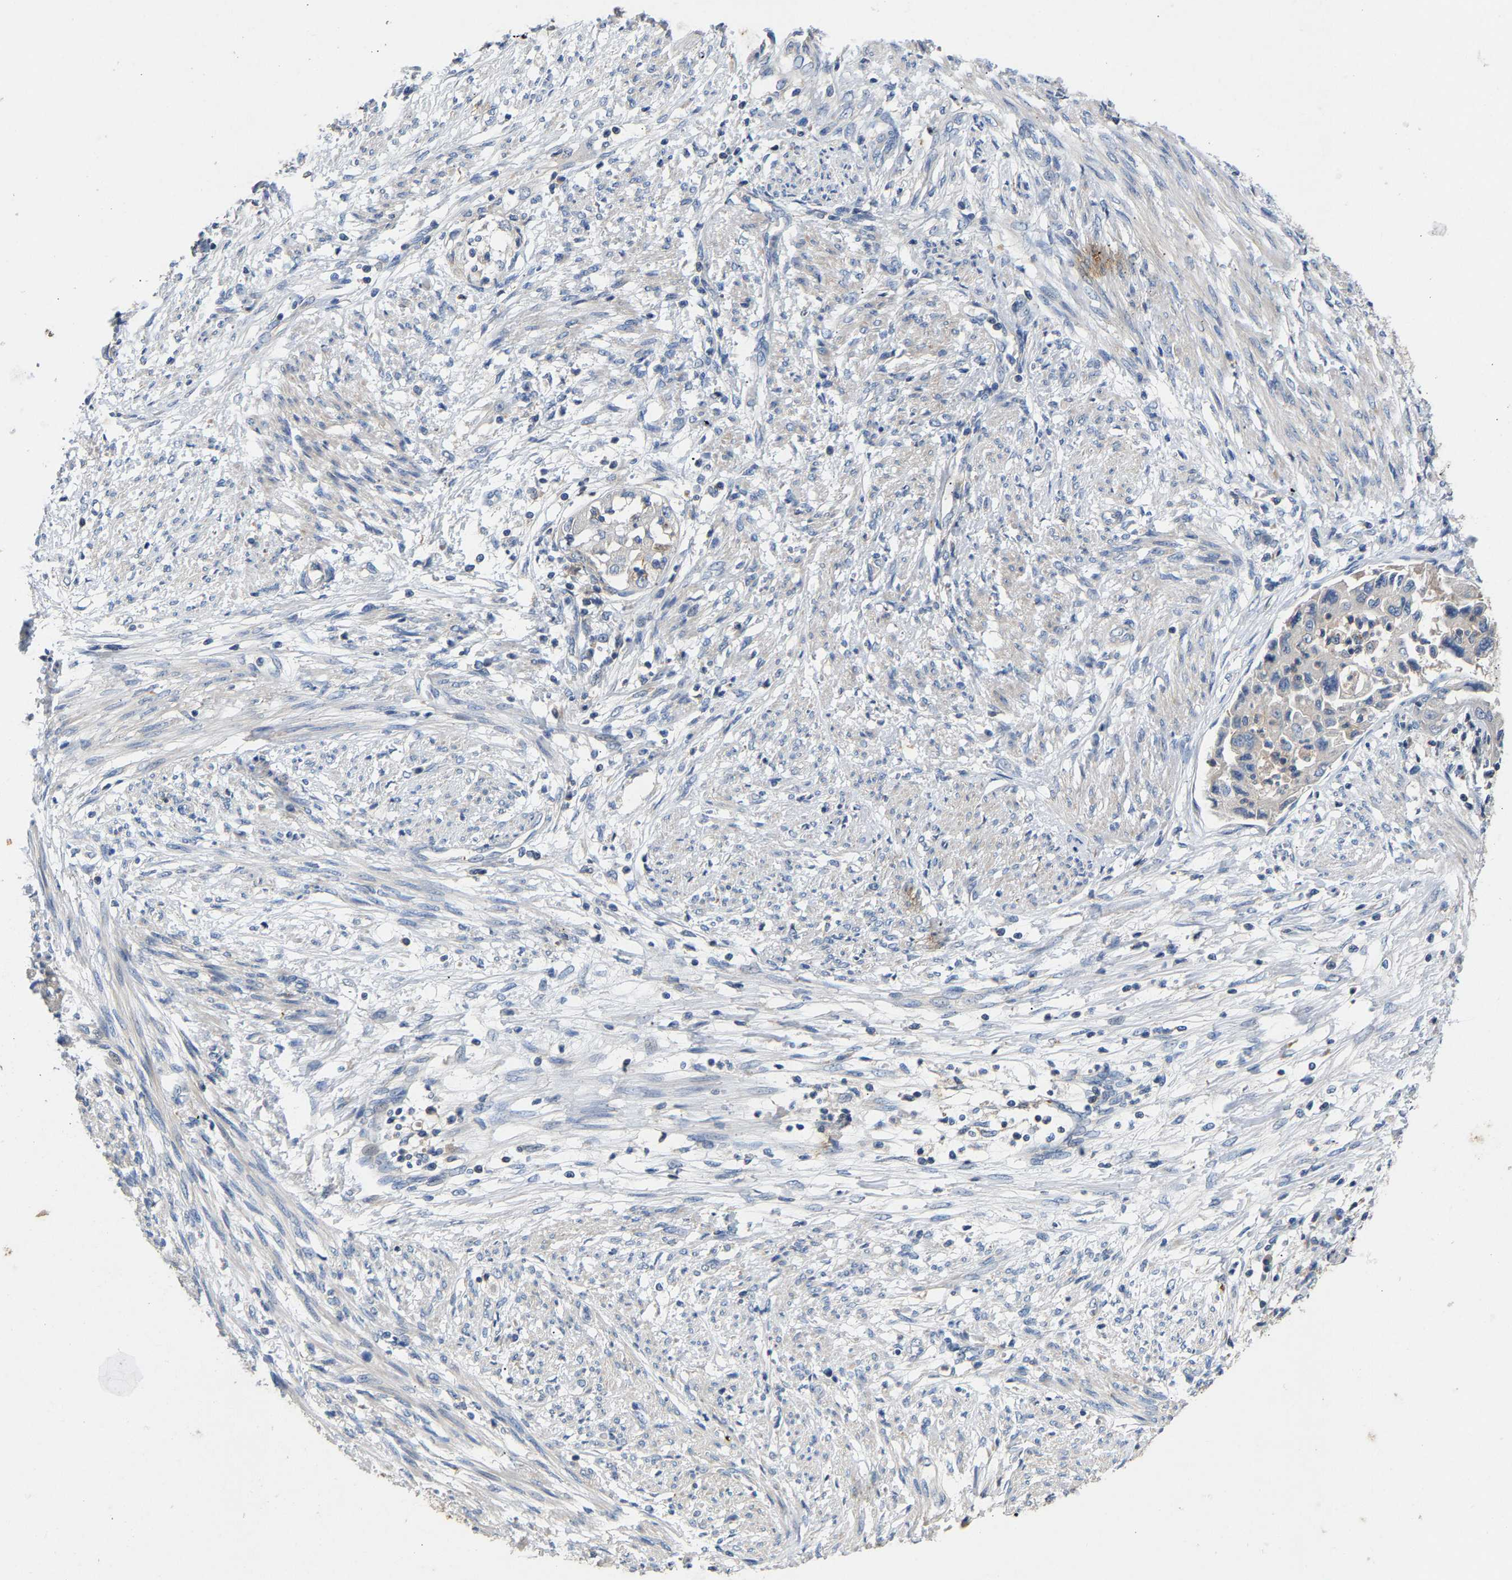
{"staining": {"intensity": "negative", "quantity": "none", "location": "none"}, "tissue": "endometrial cancer", "cell_type": "Tumor cells", "image_type": "cancer", "snomed": [{"axis": "morphology", "description": "Adenocarcinoma, NOS"}, {"axis": "topography", "description": "Endometrium"}], "caption": "Tumor cells are negative for brown protein staining in endometrial cancer (adenocarcinoma).", "gene": "CCDC171", "patient": {"sex": "female", "age": 85}}